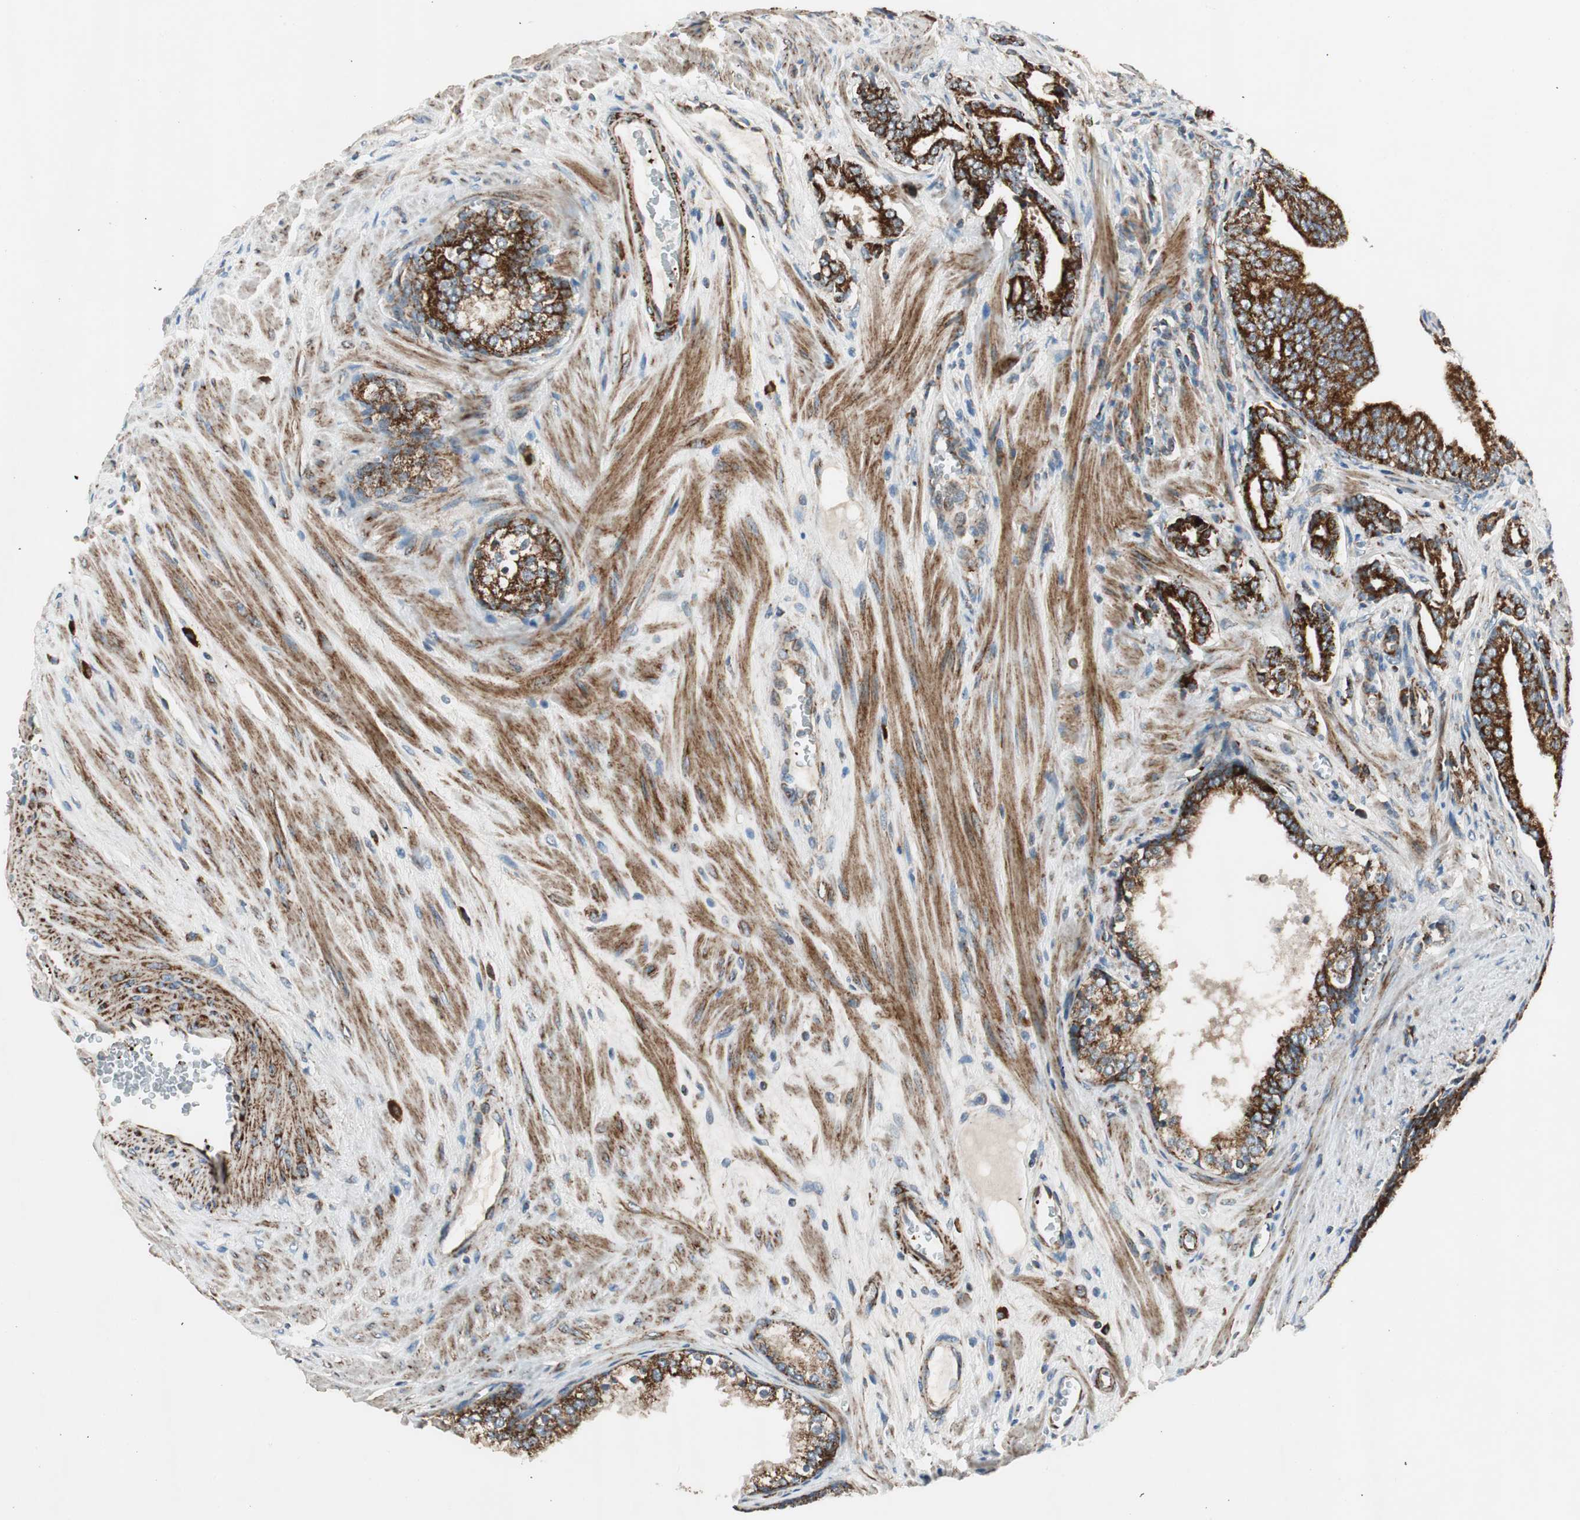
{"staining": {"intensity": "strong", "quantity": ">75%", "location": "cytoplasmic/membranous"}, "tissue": "prostate cancer", "cell_type": "Tumor cells", "image_type": "cancer", "snomed": [{"axis": "morphology", "description": "Adenocarcinoma, Low grade"}, {"axis": "topography", "description": "Prostate"}], "caption": "Brown immunohistochemical staining in human prostate cancer (low-grade adenocarcinoma) reveals strong cytoplasmic/membranous expression in approximately >75% of tumor cells.", "gene": "AKAP1", "patient": {"sex": "male", "age": 58}}